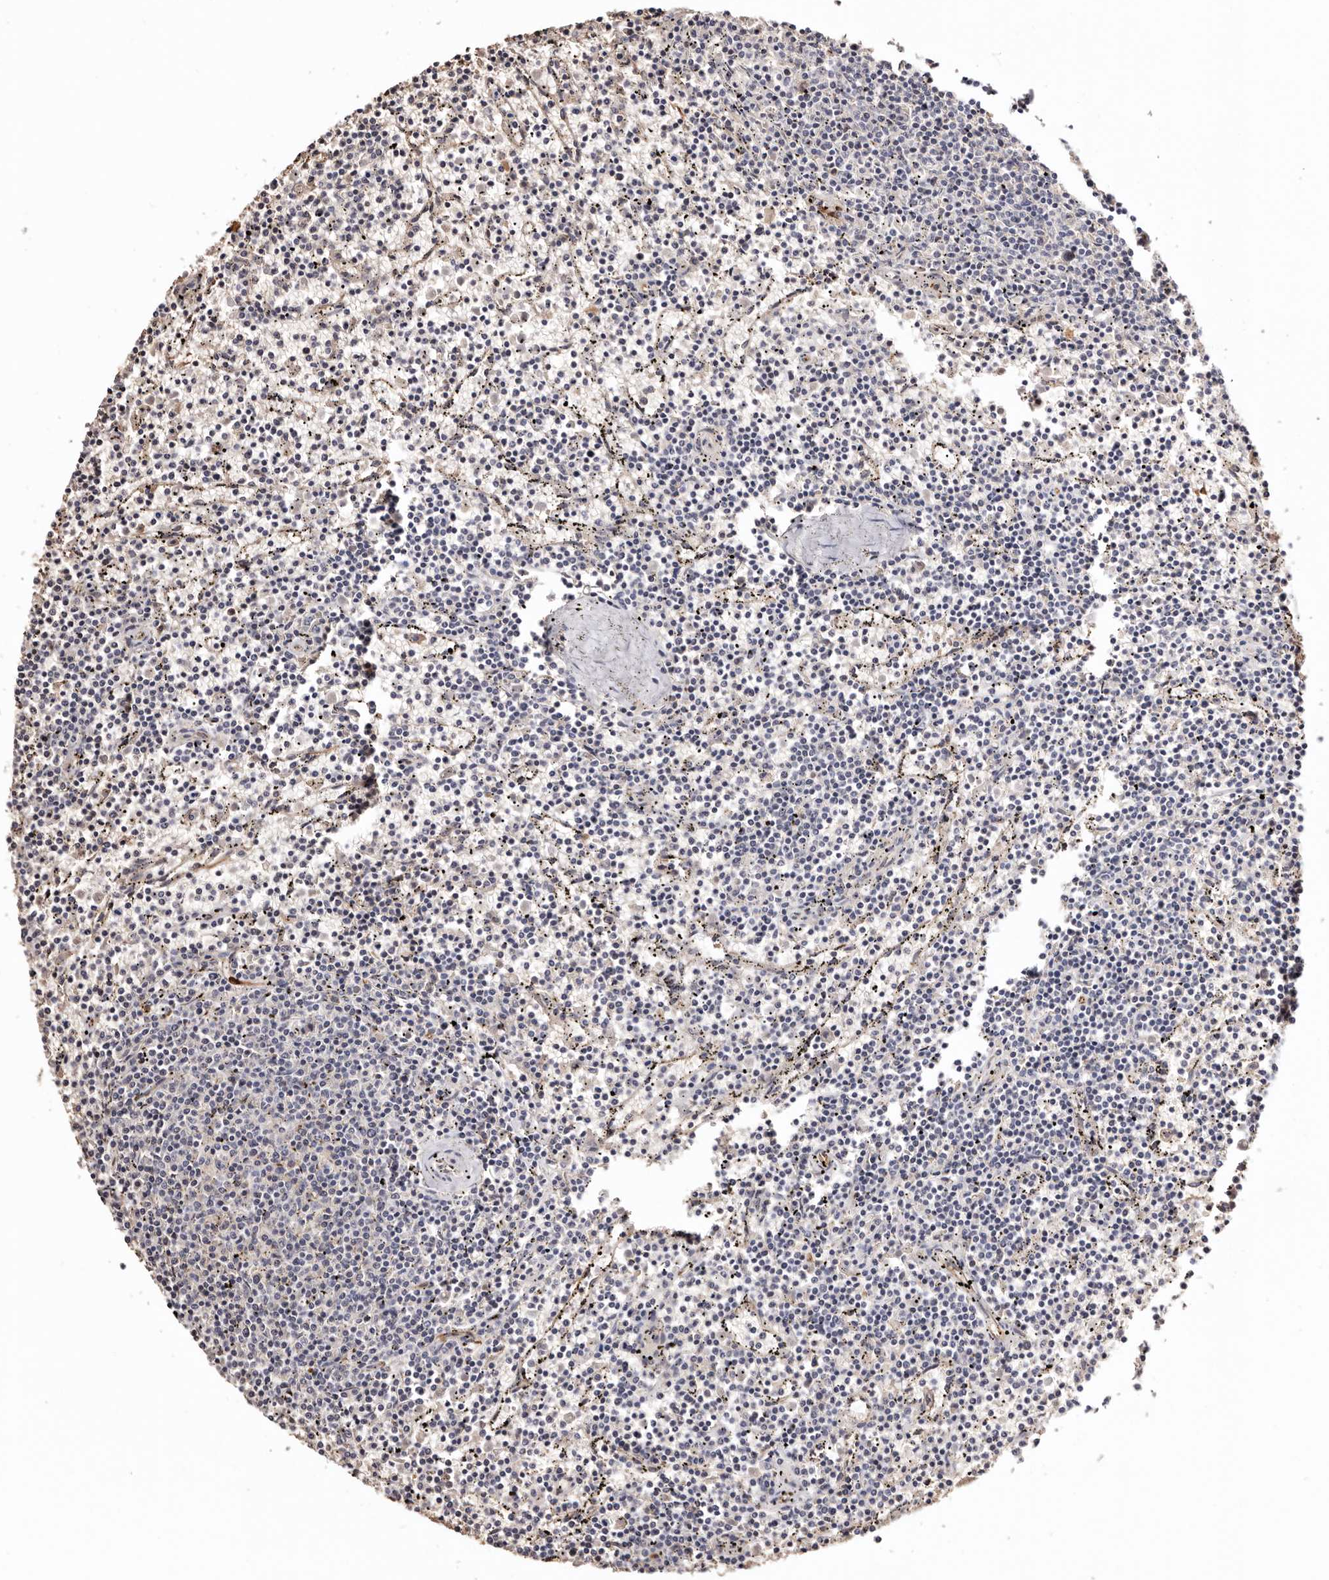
{"staining": {"intensity": "negative", "quantity": "none", "location": "none"}, "tissue": "lymphoma", "cell_type": "Tumor cells", "image_type": "cancer", "snomed": [{"axis": "morphology", "description": "Malignant lymphoma, non-Hodgkin's type, Low grade"}, {"axis": "topography", "description": "Spleen"}], "caption": "DAB immunohistochemical staining of human lymphoma reveals no significant positivity in tumor cells.", "gene": "ZNF557", "patient": {"sex": "female", "age": 50}}